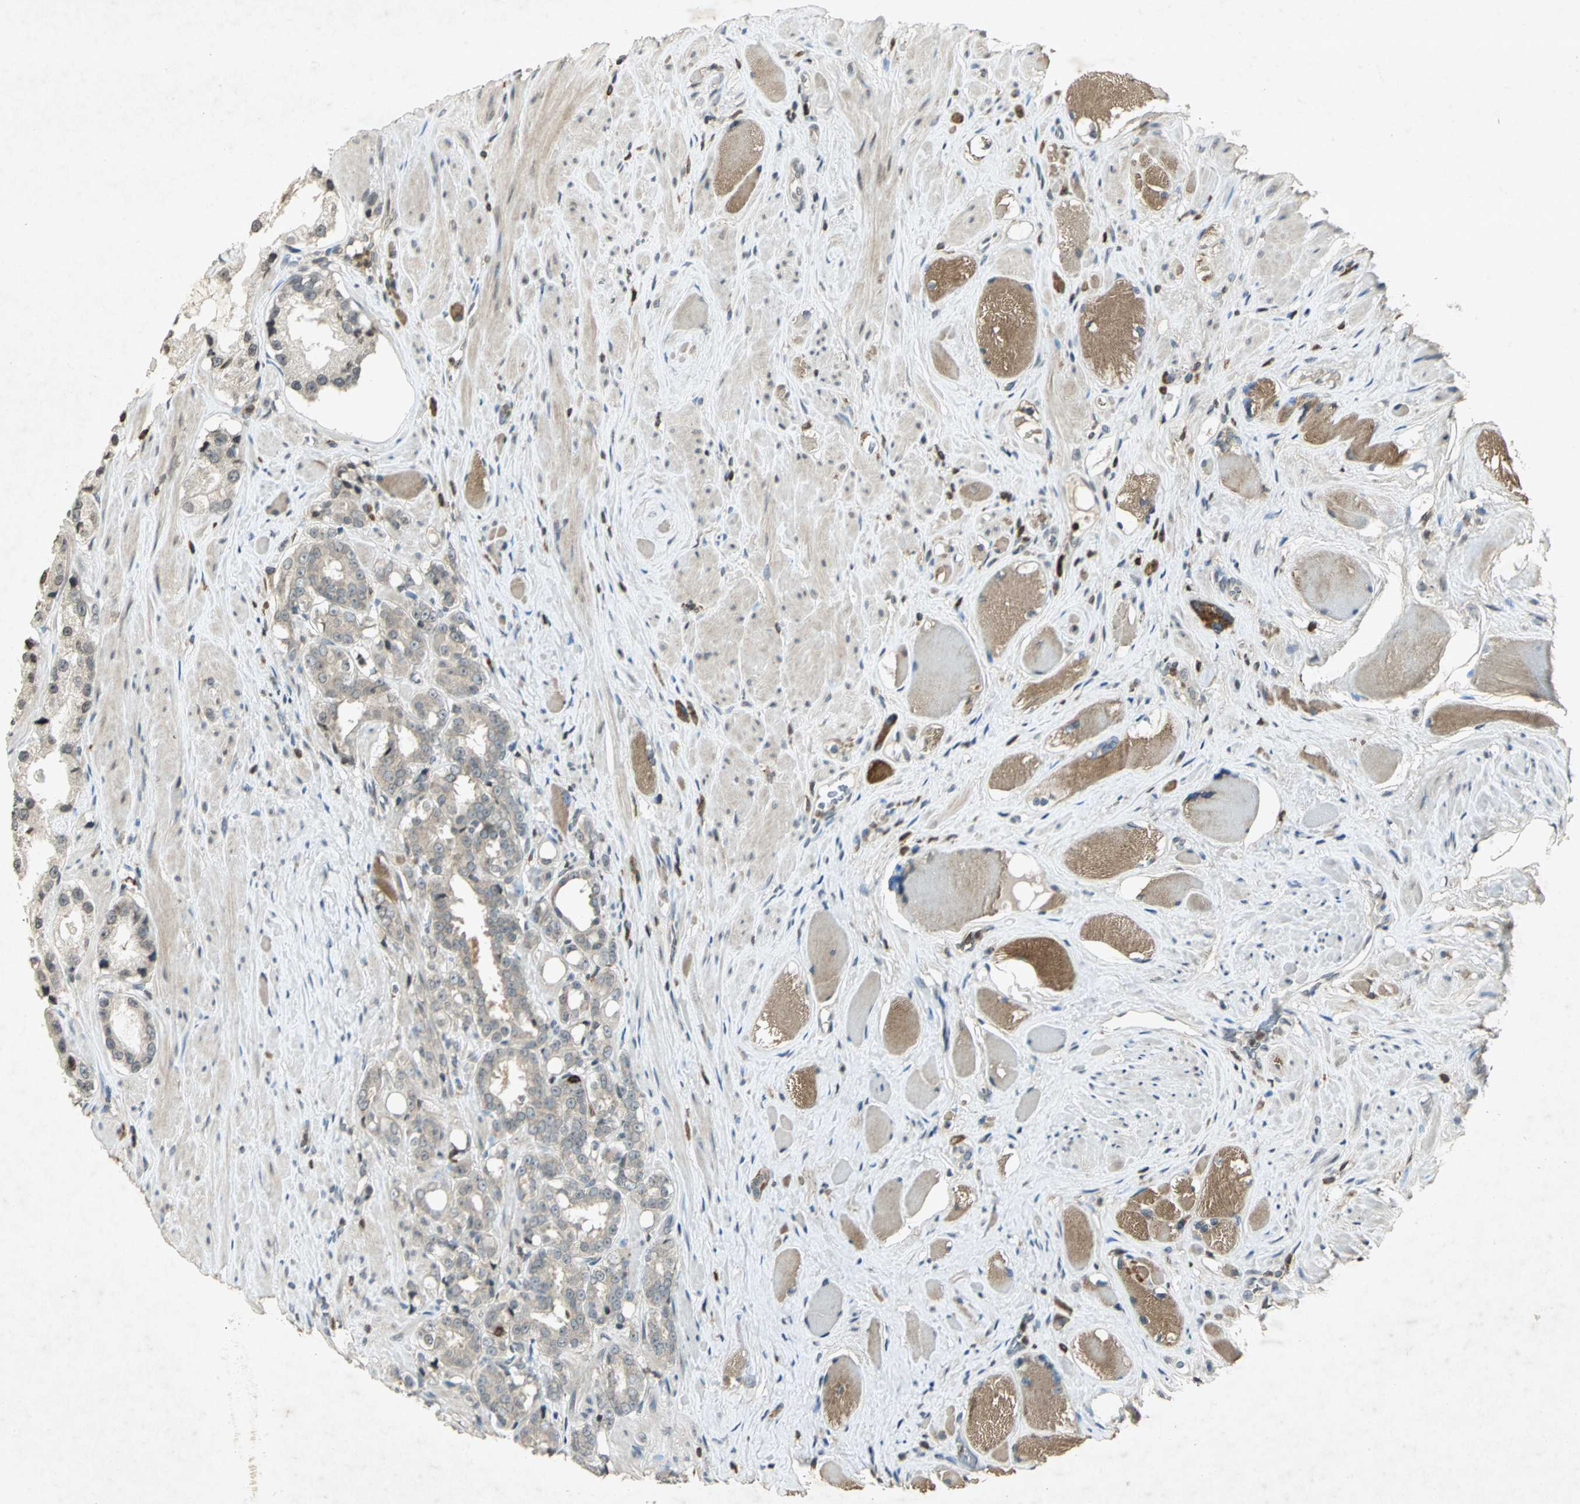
{"staining": {"intensity": "negative", "quantity": "none", "location": "none"}, "tissue": "prostate cancer", "cell_type": "Tumor cells", "image_type": "cancer", "snomed": [{"axis": "morphology", "description": "Adenocarcinoma, Medium grade"}, {"axis": "topography", "description": "Prostate"}], "caption": "DAB immunohistochemical staining of human prostate adenocarcinoma (medium-grade) shows no significant staining in tumor cells. (Immunohistochemistry (ihc), brightfield microscopy, high magnification).", "gene": "IL16", "patient": {"sex": "male", "age": 60}}